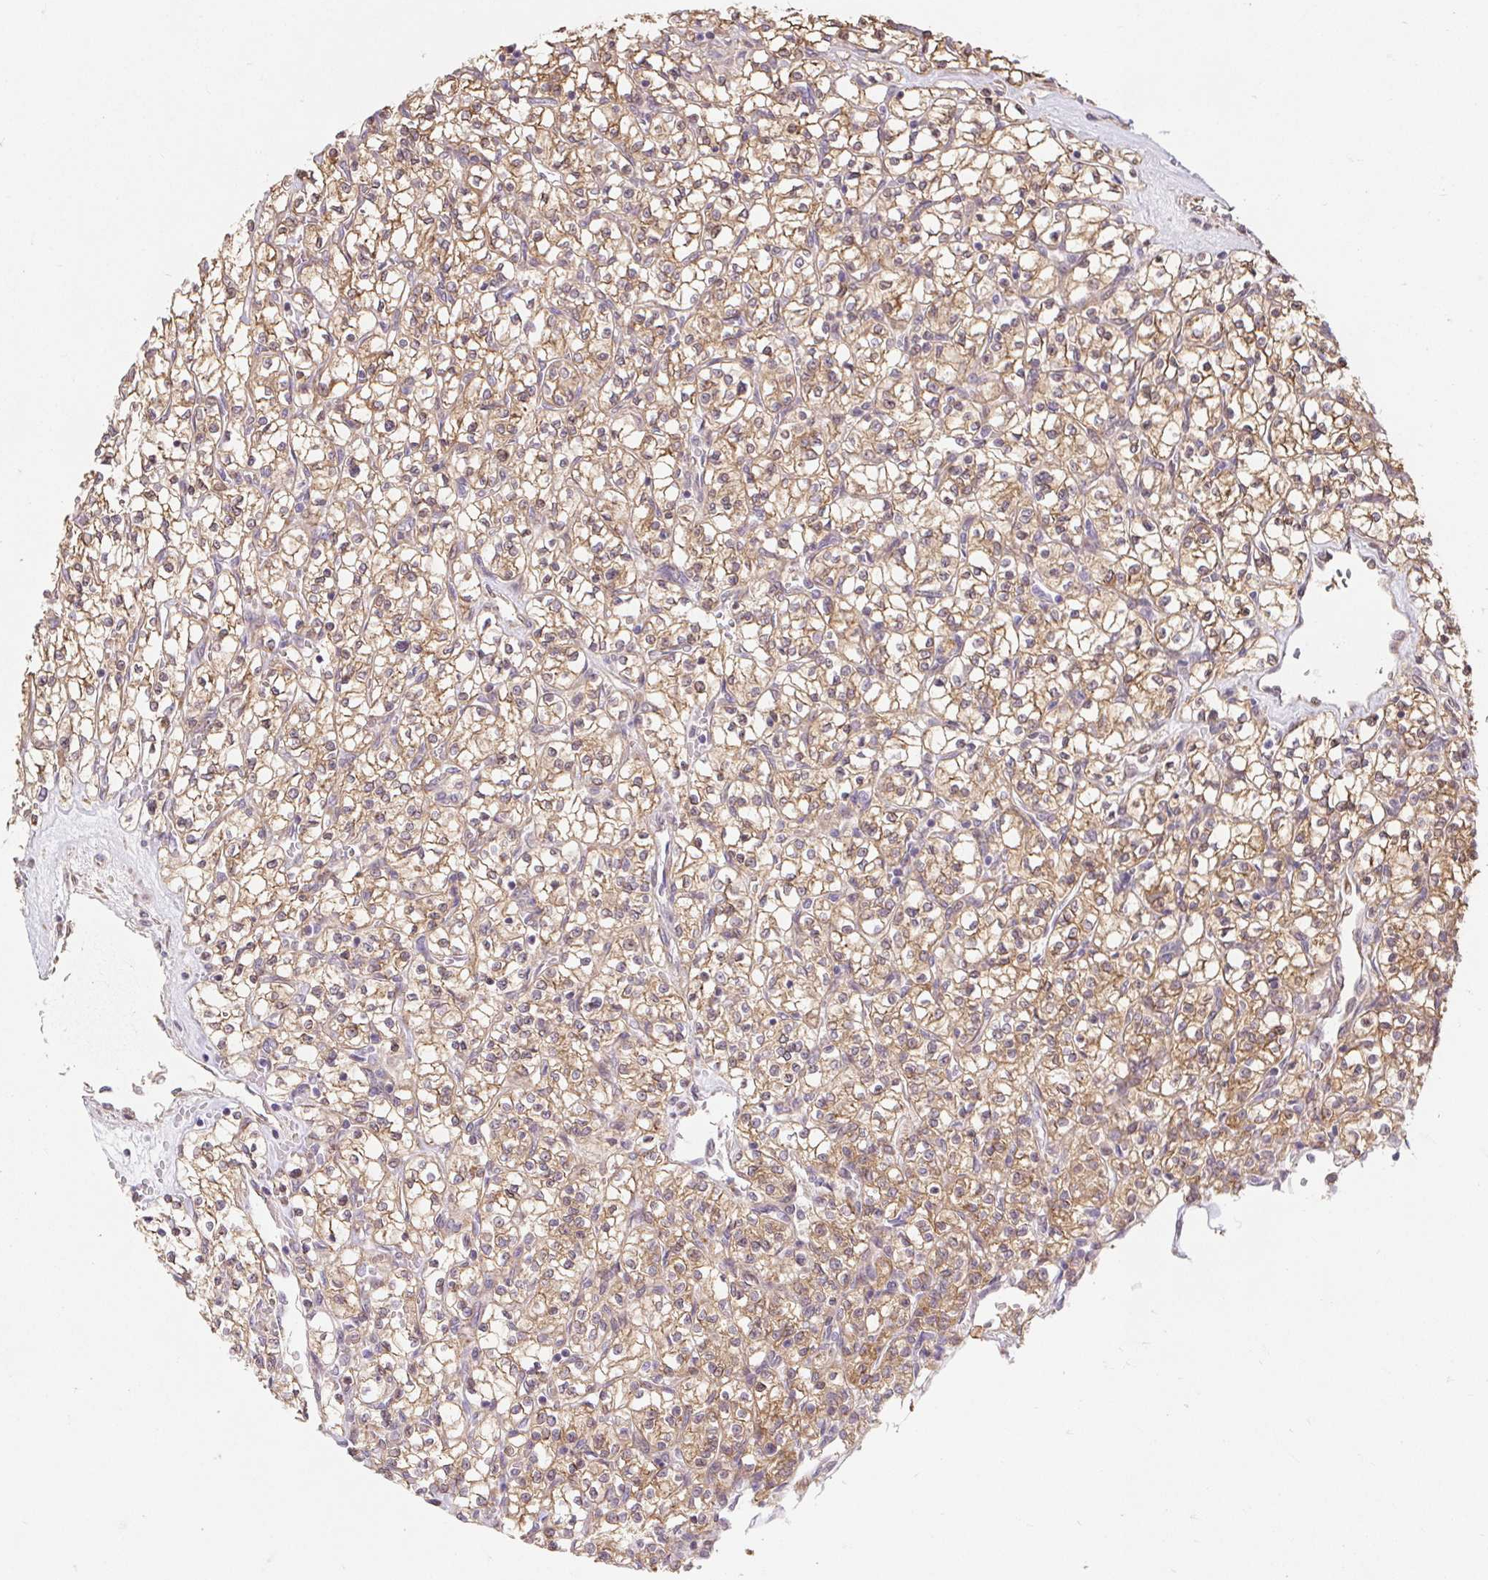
{"staining": {"intensity": "weak", "quantity": ">75%", "location": "cytoplasmic/membranous"}, "tissue": "renal cancer", "cell_type": "Tumor cells", "image_type": "cancer", "snomed": [{"axis": "morphology", "description": "Adenocarcinoma, NOS"}, {"axis": "topography", "description": "Kidney"}], "caption": "Protein expression analysis of renal cancer (adenocarcinoma) reveals weak cytoplasmic/membranous positivity in about >75% of tumor cells.", "gene": "LYPD5", "patient": {"sex": "female", "age": 64}}